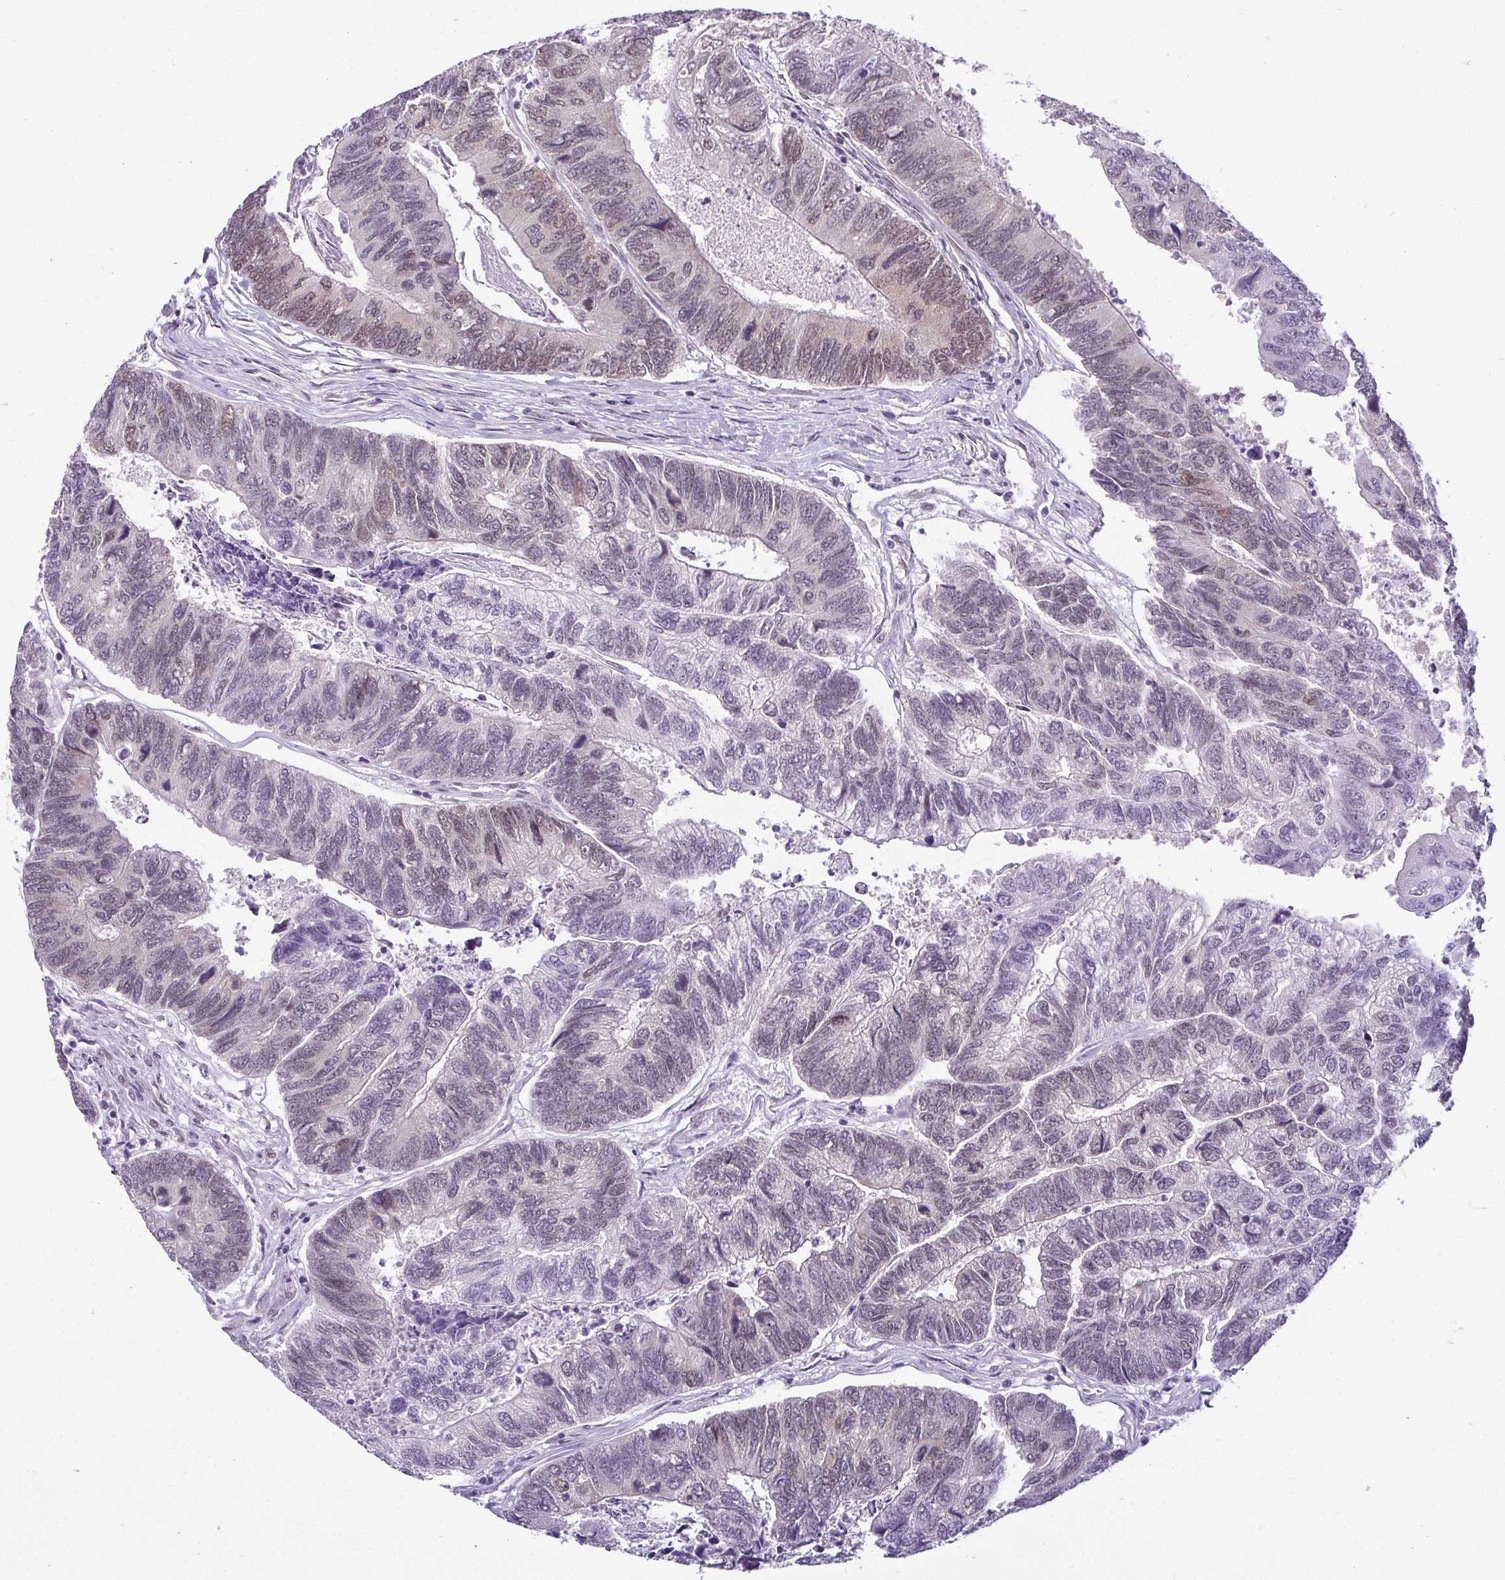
{"staining": {"intensity": "weak", "quantity": "<25%", "location": "nuclear"}, "tissue": "colorectal cancer", "cell_type": "Tumor cells", "image_type": "cancer", "snomed": [{"axis": "morphology", "description": "Adenocarcinoma, NOS"}, {"axis": "topography", "description": "Colon"}], "caption": "High magnification brightfield microscopy of colorectal cancer stained with DAB (brown) and counterstained with hematoxylin (blue): tumor cells show no significant expression.", "gene": "RBM3", "patient": {"sex": "female", "age": 67}}